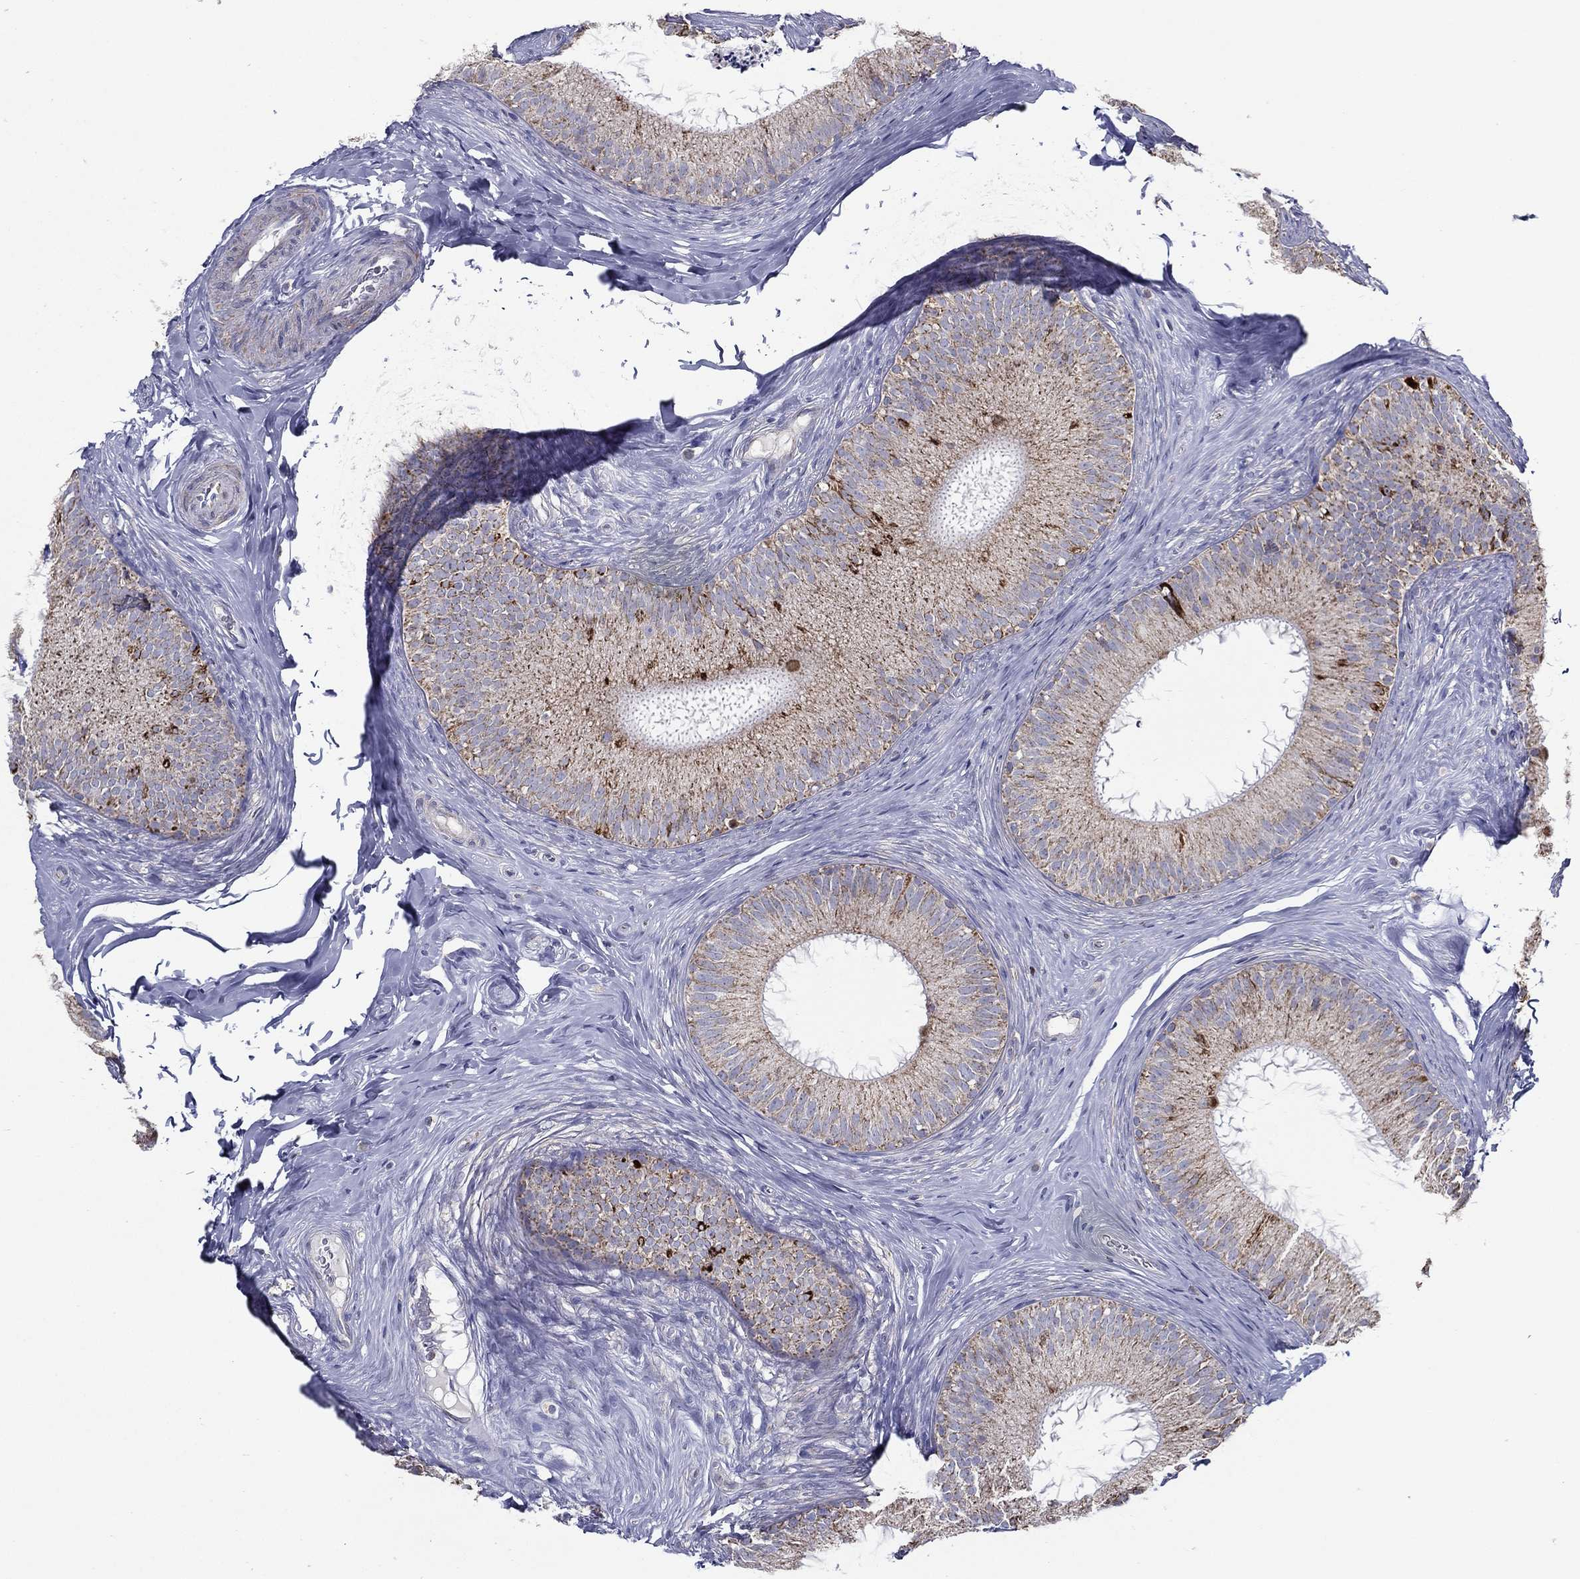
{"staining": {"intensity": "strong", "quantity": "25%-75%", "location": "cytoplasmic/membranous"}, "tissue": "epididymis", "cell_type": "Glandular cells", "image_type": "normal", "snomed": [{"axis": "morphology", "description": "Normal tissue, NOS"}, {"axis": "morphology", "description": "Carcinoma, Embryonal, NOS"}, {"axis": "topography", "description": "Testis"}, {"axis": "topography", "description": "Epididymis"}], "caption": "Protein expression analysis of benign human epididymis reveals strong cytoplasmic/membranous positivity in about 25%-75% of glandular cells.", "gene": "SFXN1", "patient": {"sex": "male", "age": 24}}